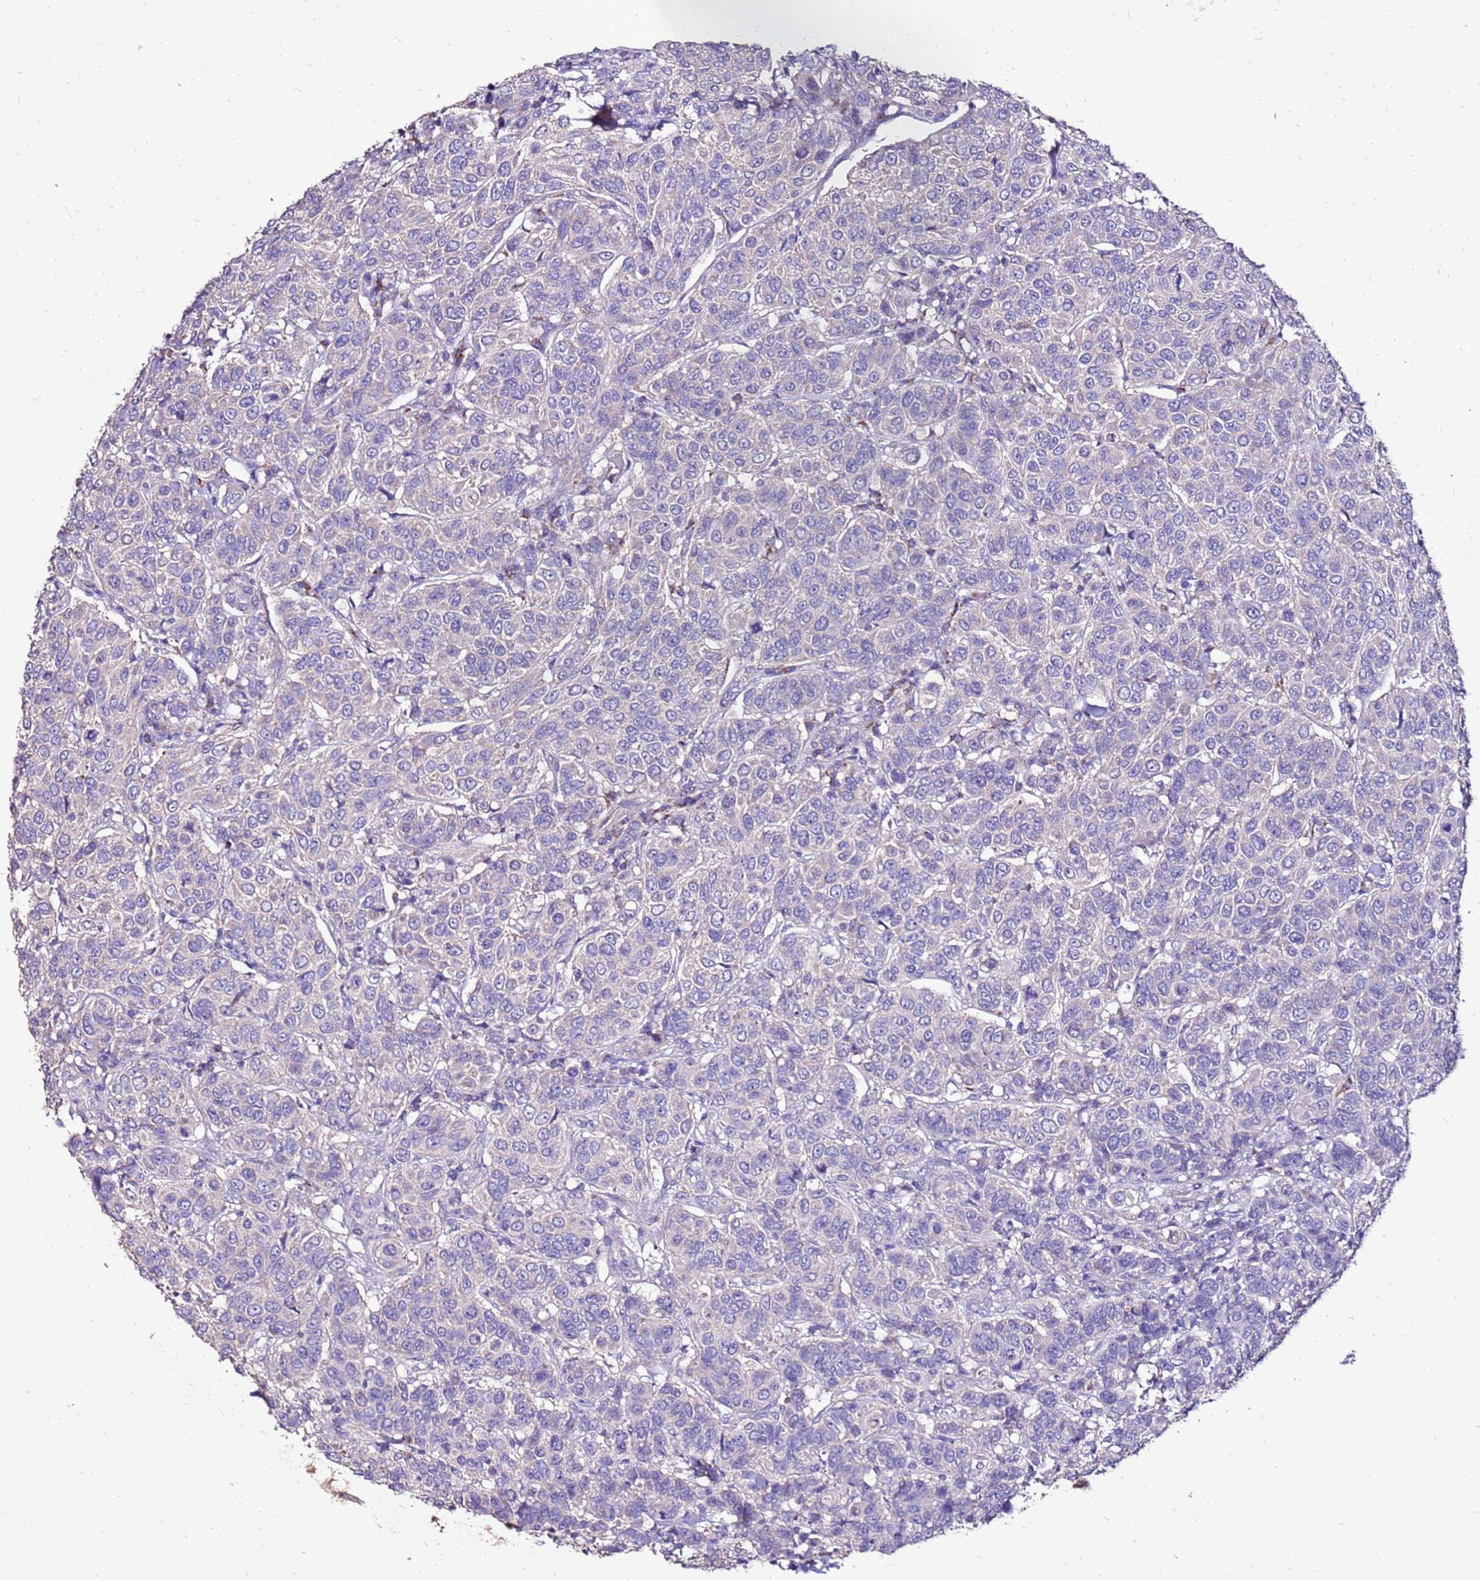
{"staining": {"intensity": "negative", "quantity": "none", "location": "none"}, "tissue": "breast cancer", "cell_type": "Tumor cells", "image_type": "cancer", "snomed": [{"axis": "morphology", "description": "Duct carcinoma"}, {"axis": "topography", "description": "Breast"}], "caption": "Immunohistochemical staining of breast cancer demonstrates no significant expression in tumor cells.", "gene": "TMEM106C", "patient": {"sex": "female", "age": 55}}